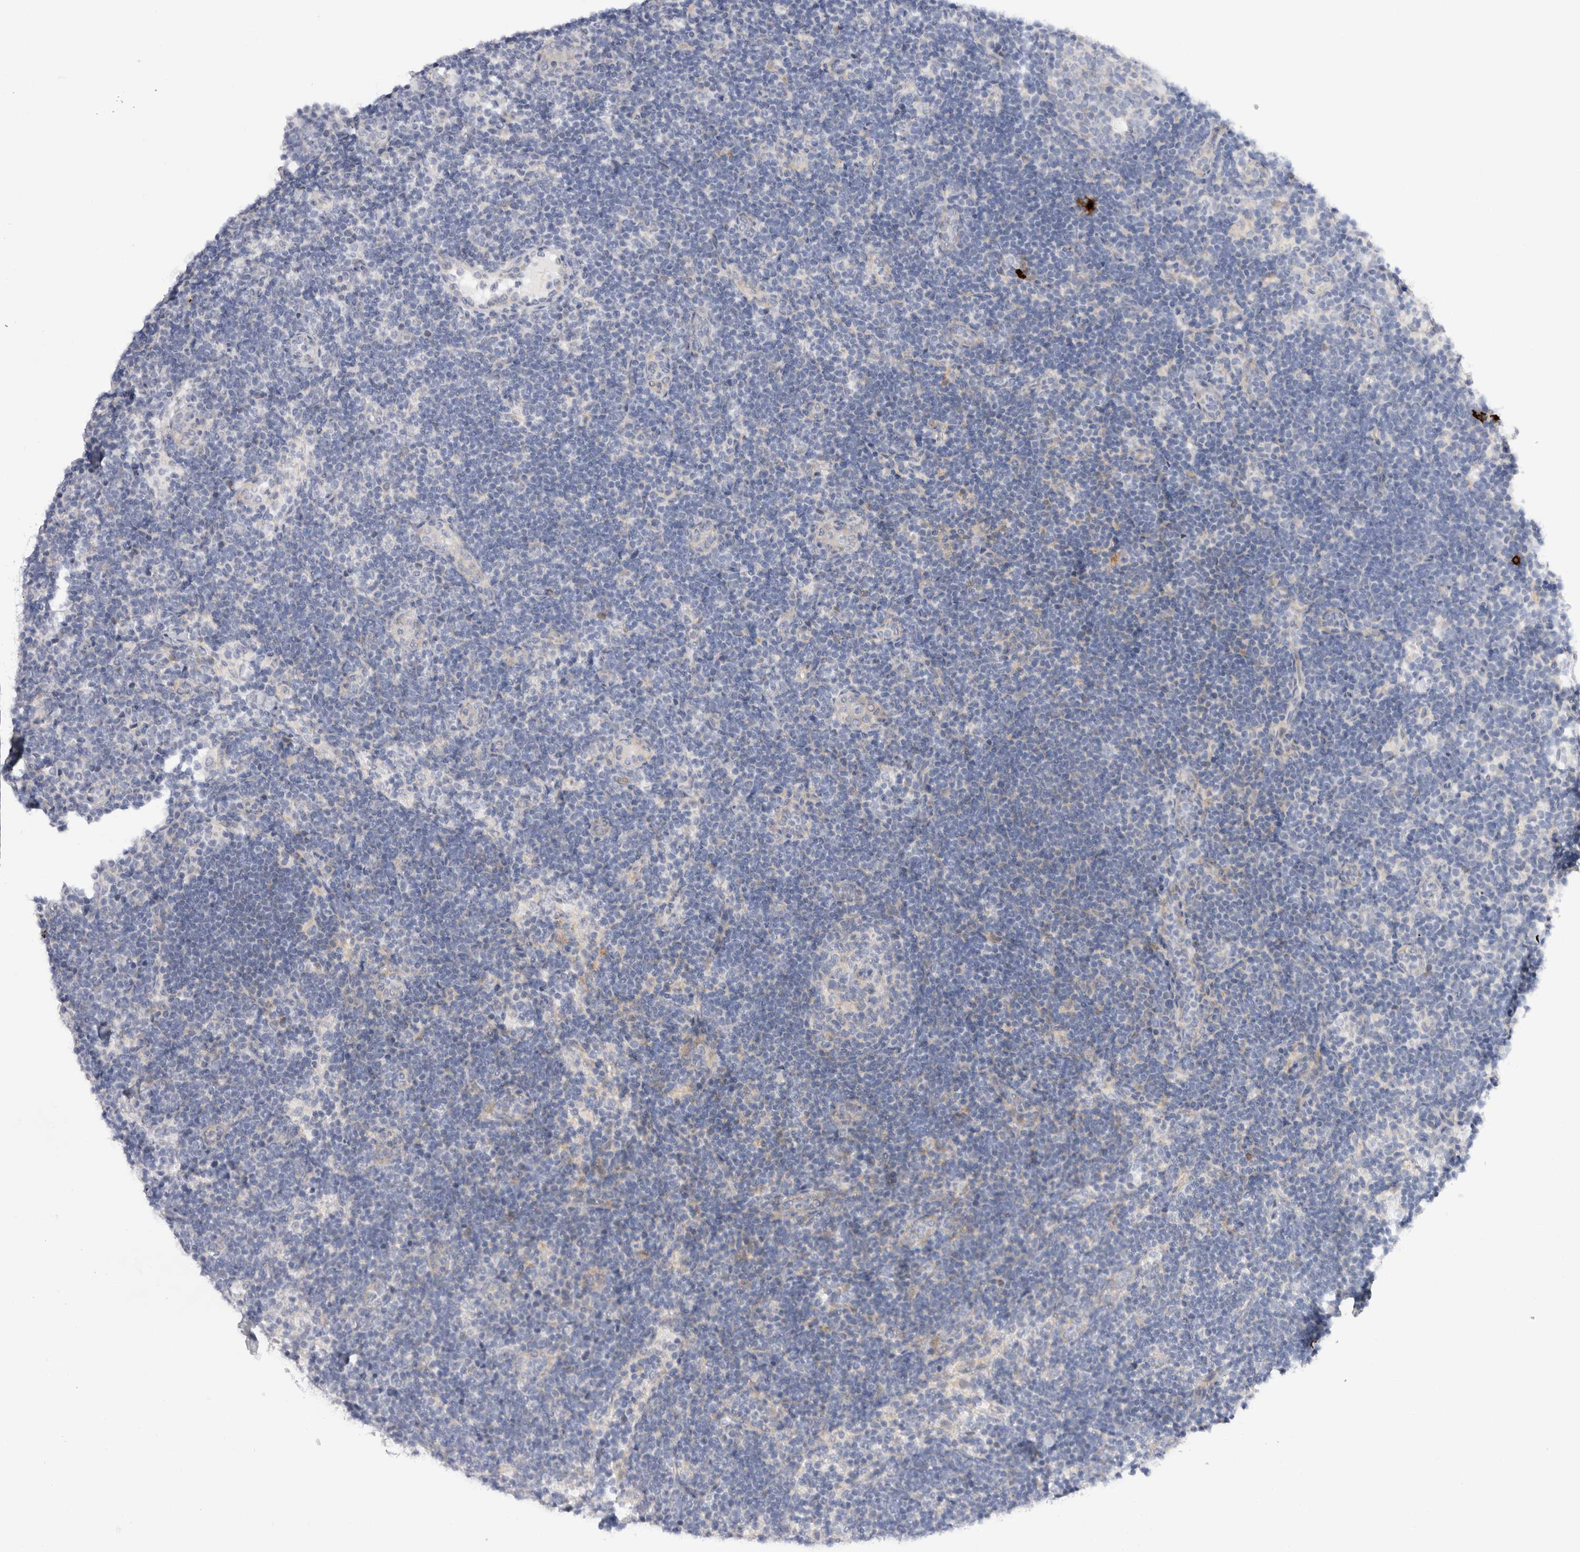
{"staining": {"intensity": "negative", "quantity": "none", "location": "none"}, "tissue": "lymph node", "cell_type": "Germinal center cells", "image_type": "normal", "snomed": [{"axis": "morphology", "description": "Normal tissue, NOS"}, {"axis": "topography", "description": "Lymph node"}], "caption": "This is a photomicrograph of immunohistochemistry (IHC) staining of benign lymph node, which shows no expression in germinal center cells. Brightfield microscopy of immunohistochemistry stained with DAB (3,3'-diaminobenzidine) (brown) and hematoxylin (blue), captured at high magnification.", "gene": "SPINK2", "patient": {"sex": "female", "age": 22}}